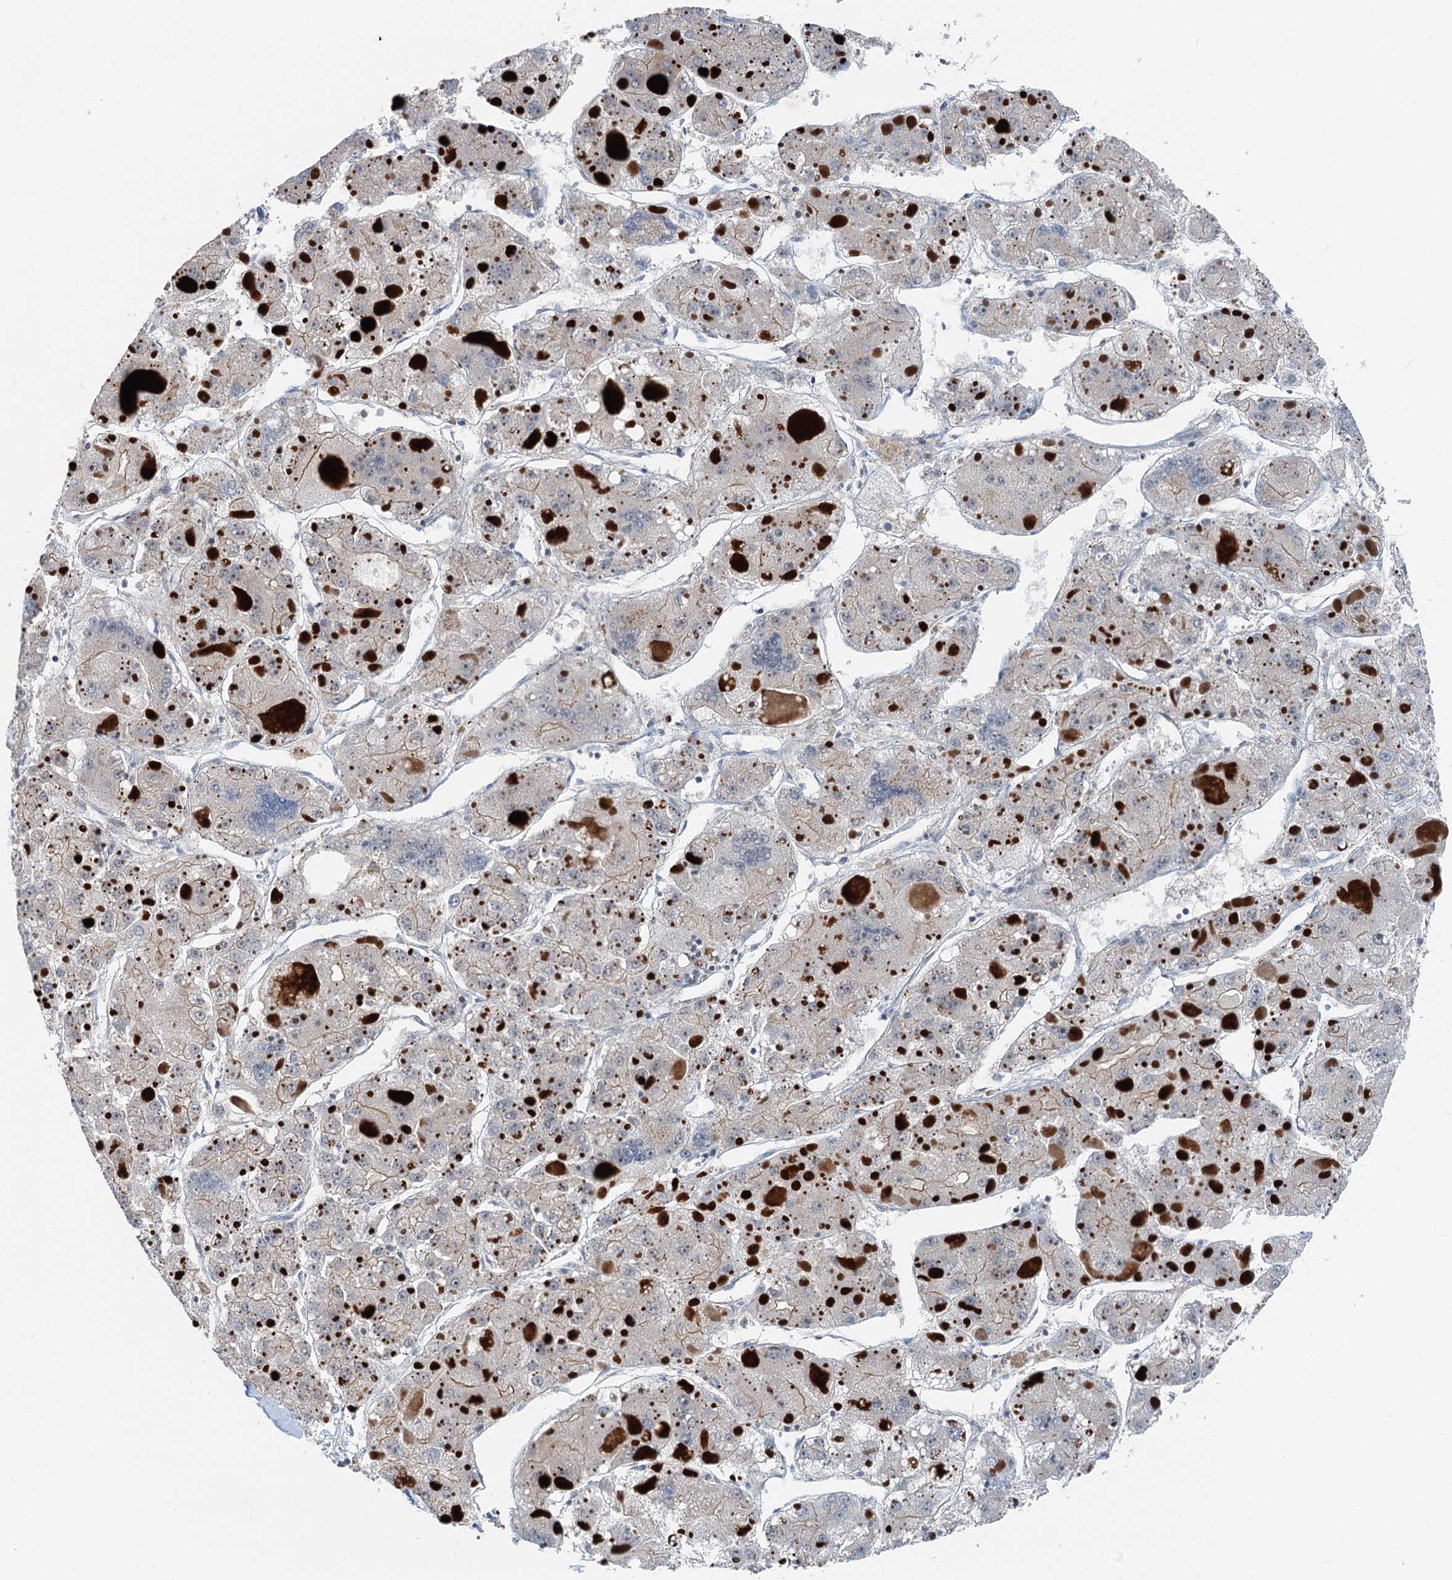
{"staining": {"intensity": "negative", "quantity": "none", "location": "none"}, "tissue": "liver cancer", "cell_type": "Tumor cells", "image_type": "cancer", "snomed": [{"axis": "morphology", "description": "Carcinoma, Hepatocellular, NOS"}, {"axis": "topography", "description": "Liver"}], "caption": "Immunohistochemistry image of neoplastic tissue: human liver cancer stained with DAB displays no significant protein expression in tumor cells. The staining is performed using DAB brown chromogen with nuclei counter-stained in using hematoxylin.", "gene": "ANKRD26", "patient": {"sex": "female", "age": 73}}